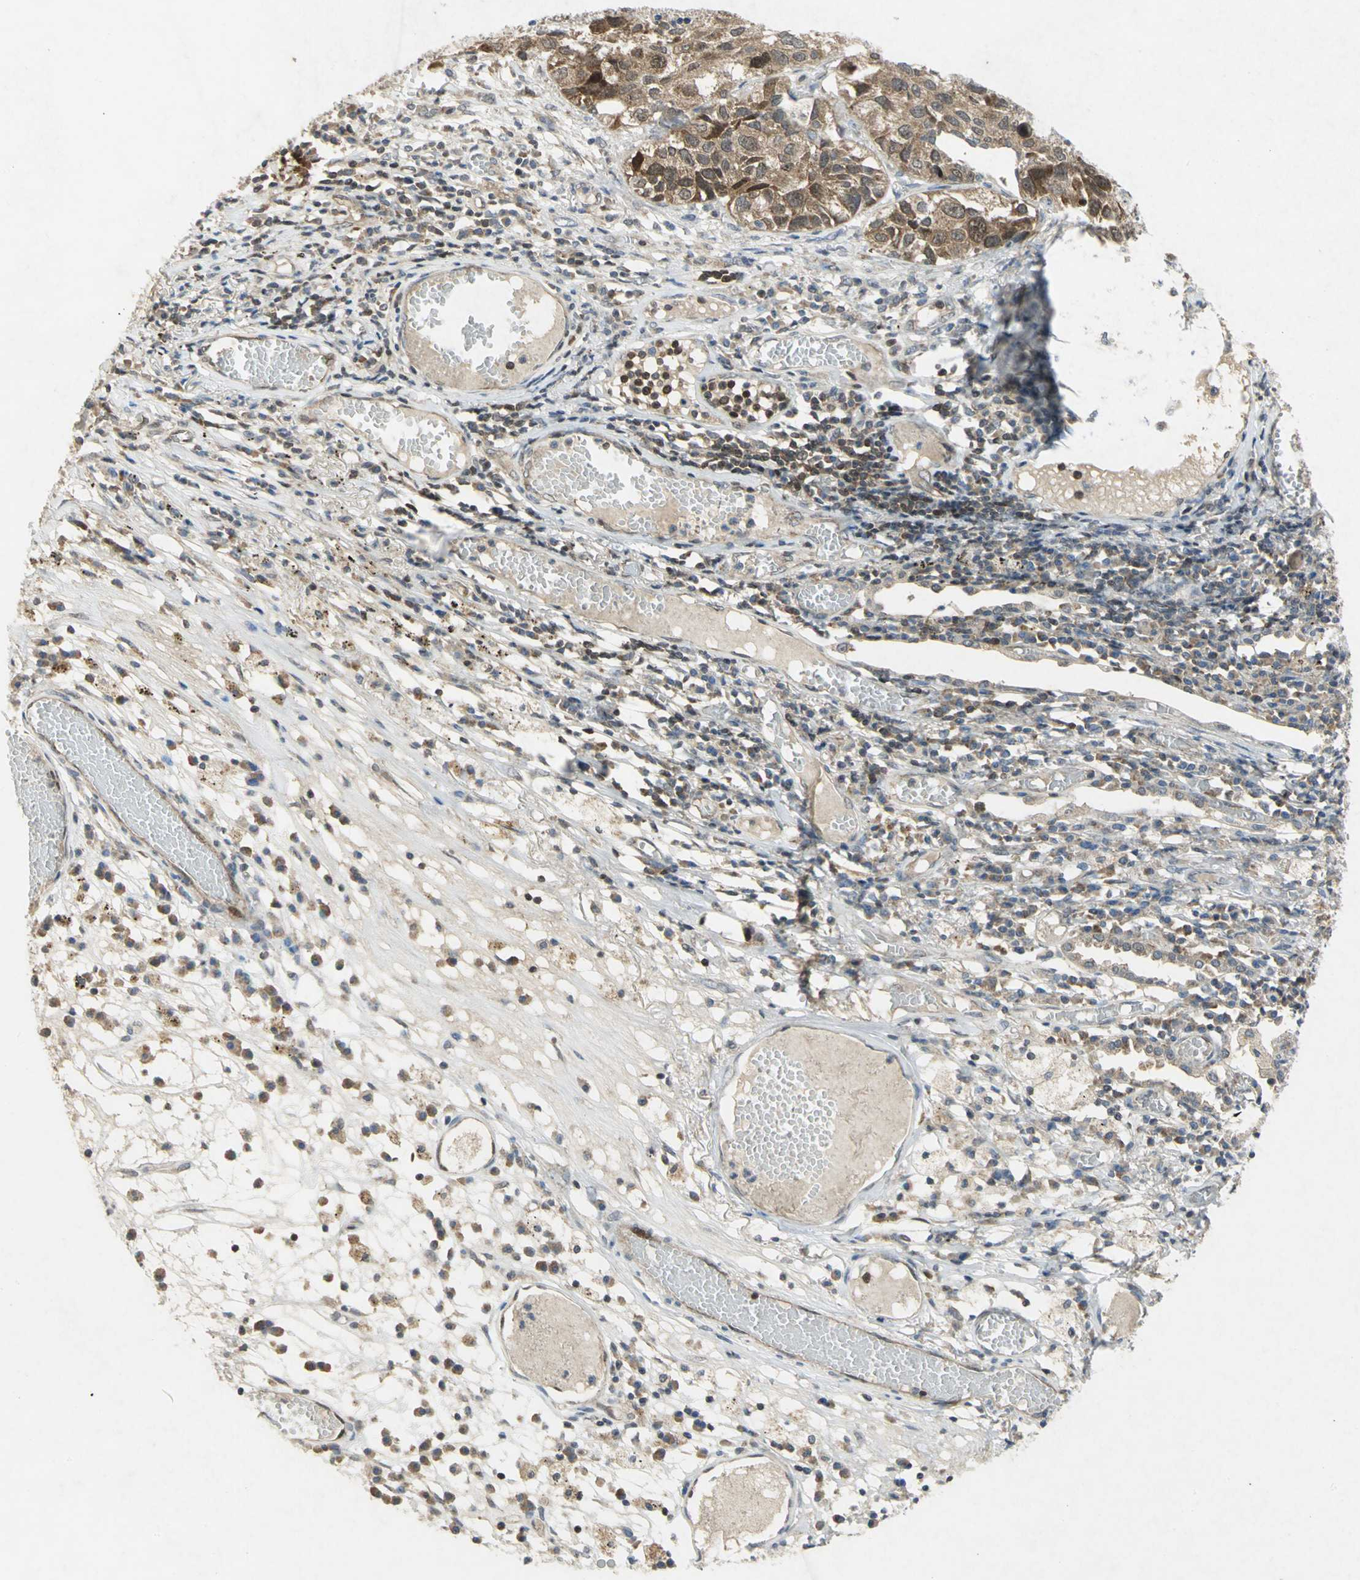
{"staining": {"intensity": "moderate", "quantity": ">75%", "location": "cytoplasmic/membranous,nuclear"}, "tissue": "lung cancer", "cell_type": "Tumor cells", "image_type": "cancer", "snomed": [{"axis": "morphology", "description": "Squamous cell carcinoma, NOS"}, {"axis": "topography", "description": "Lung"}], "caption": "The micrograph reveals immunohistochemical staining of lung squamous cell carcinoma. There is moderate cytoplasmic/membranous and nuclear staining is present in about >75% of tumor cells.", "gene": "PPIA", "patient": {"sex": "male", "age": 71}}